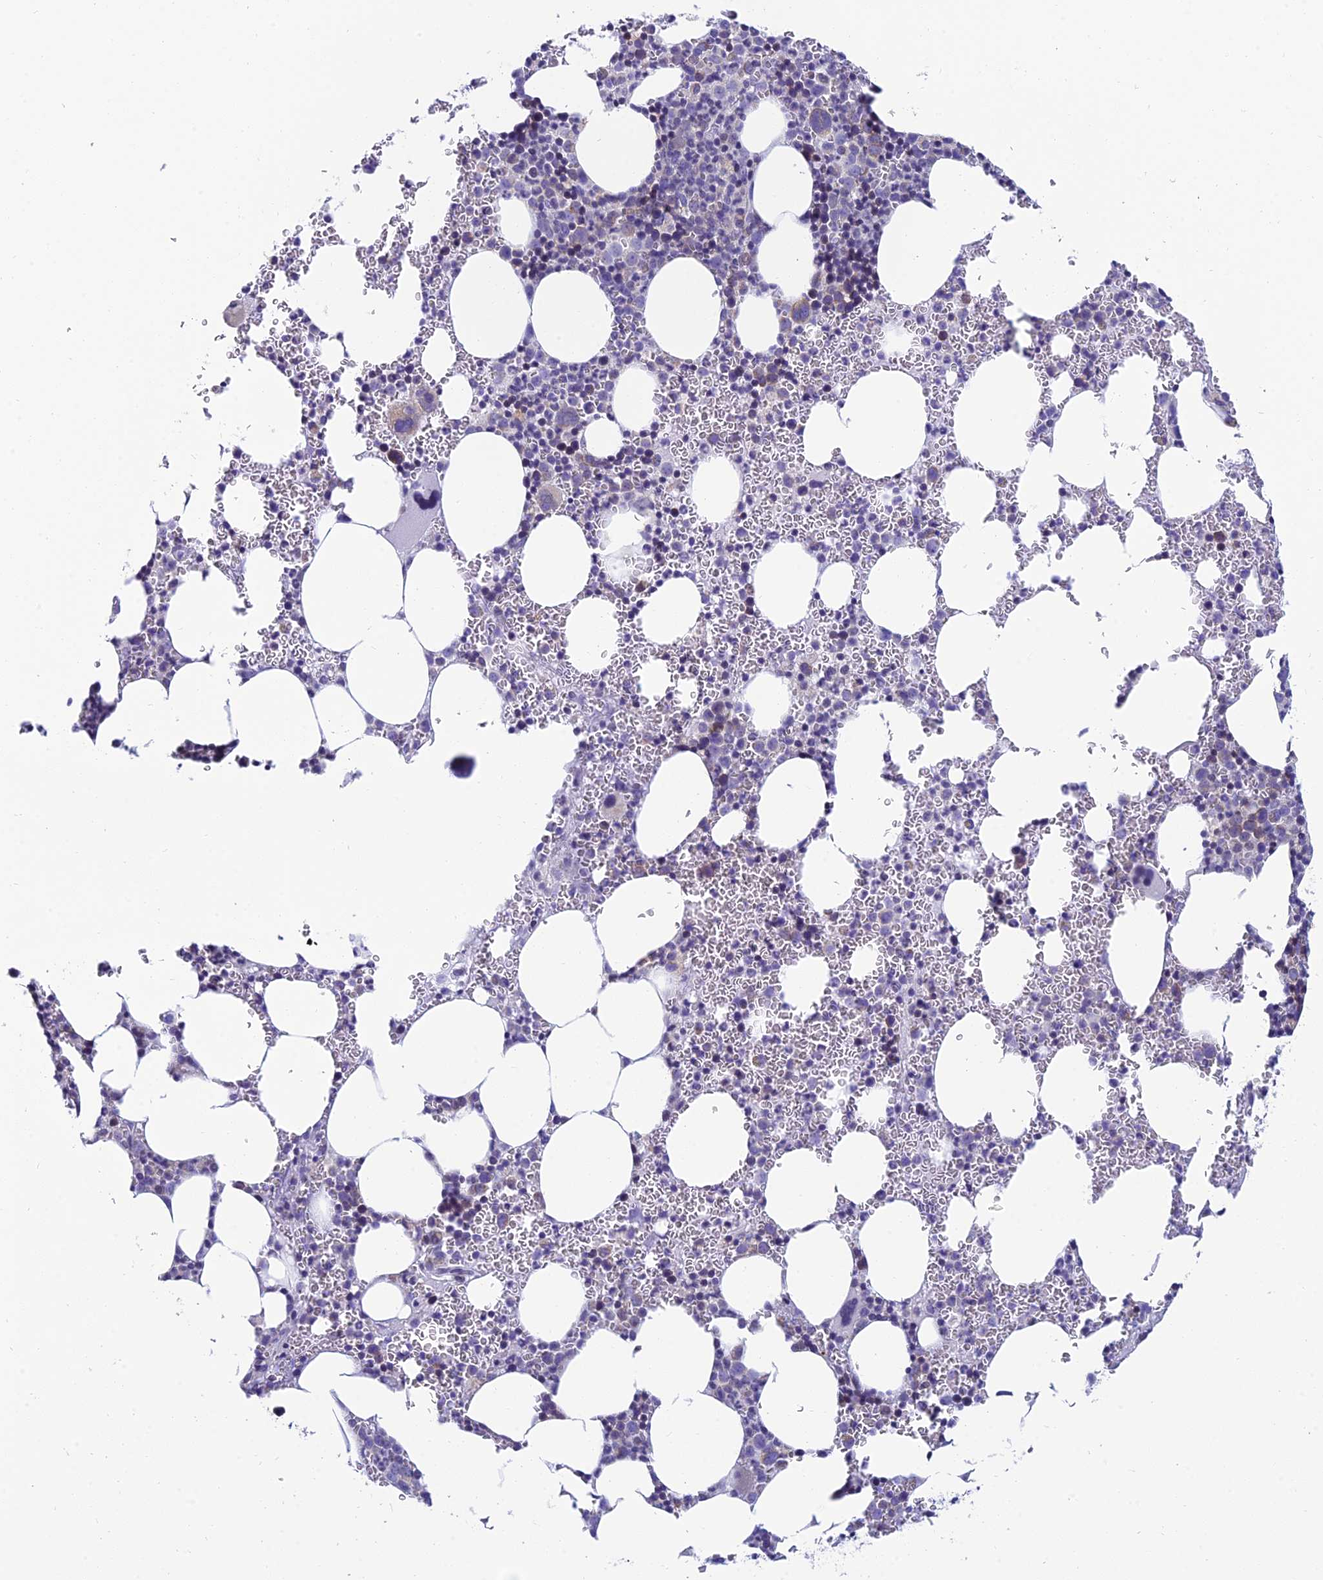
{"staining": {"intensity": "negative", "quantity": "none", "location": "none"}, "tissue": "bone marrow", "cell_type": "Hematopoietic cells", "image_type": "normal", "snomed": [{"axis": "morphology", "description": "Normal tissue, NOS"}, {"axis": "topography", "description": "Bone marrow"}], "caption": "DAB immunohistochemical staining of benign human bone marrow reveals no significant staining in hematopoietic cells.", "gene": "REEP4", "patient": {"sex": "female", "age": 78}}